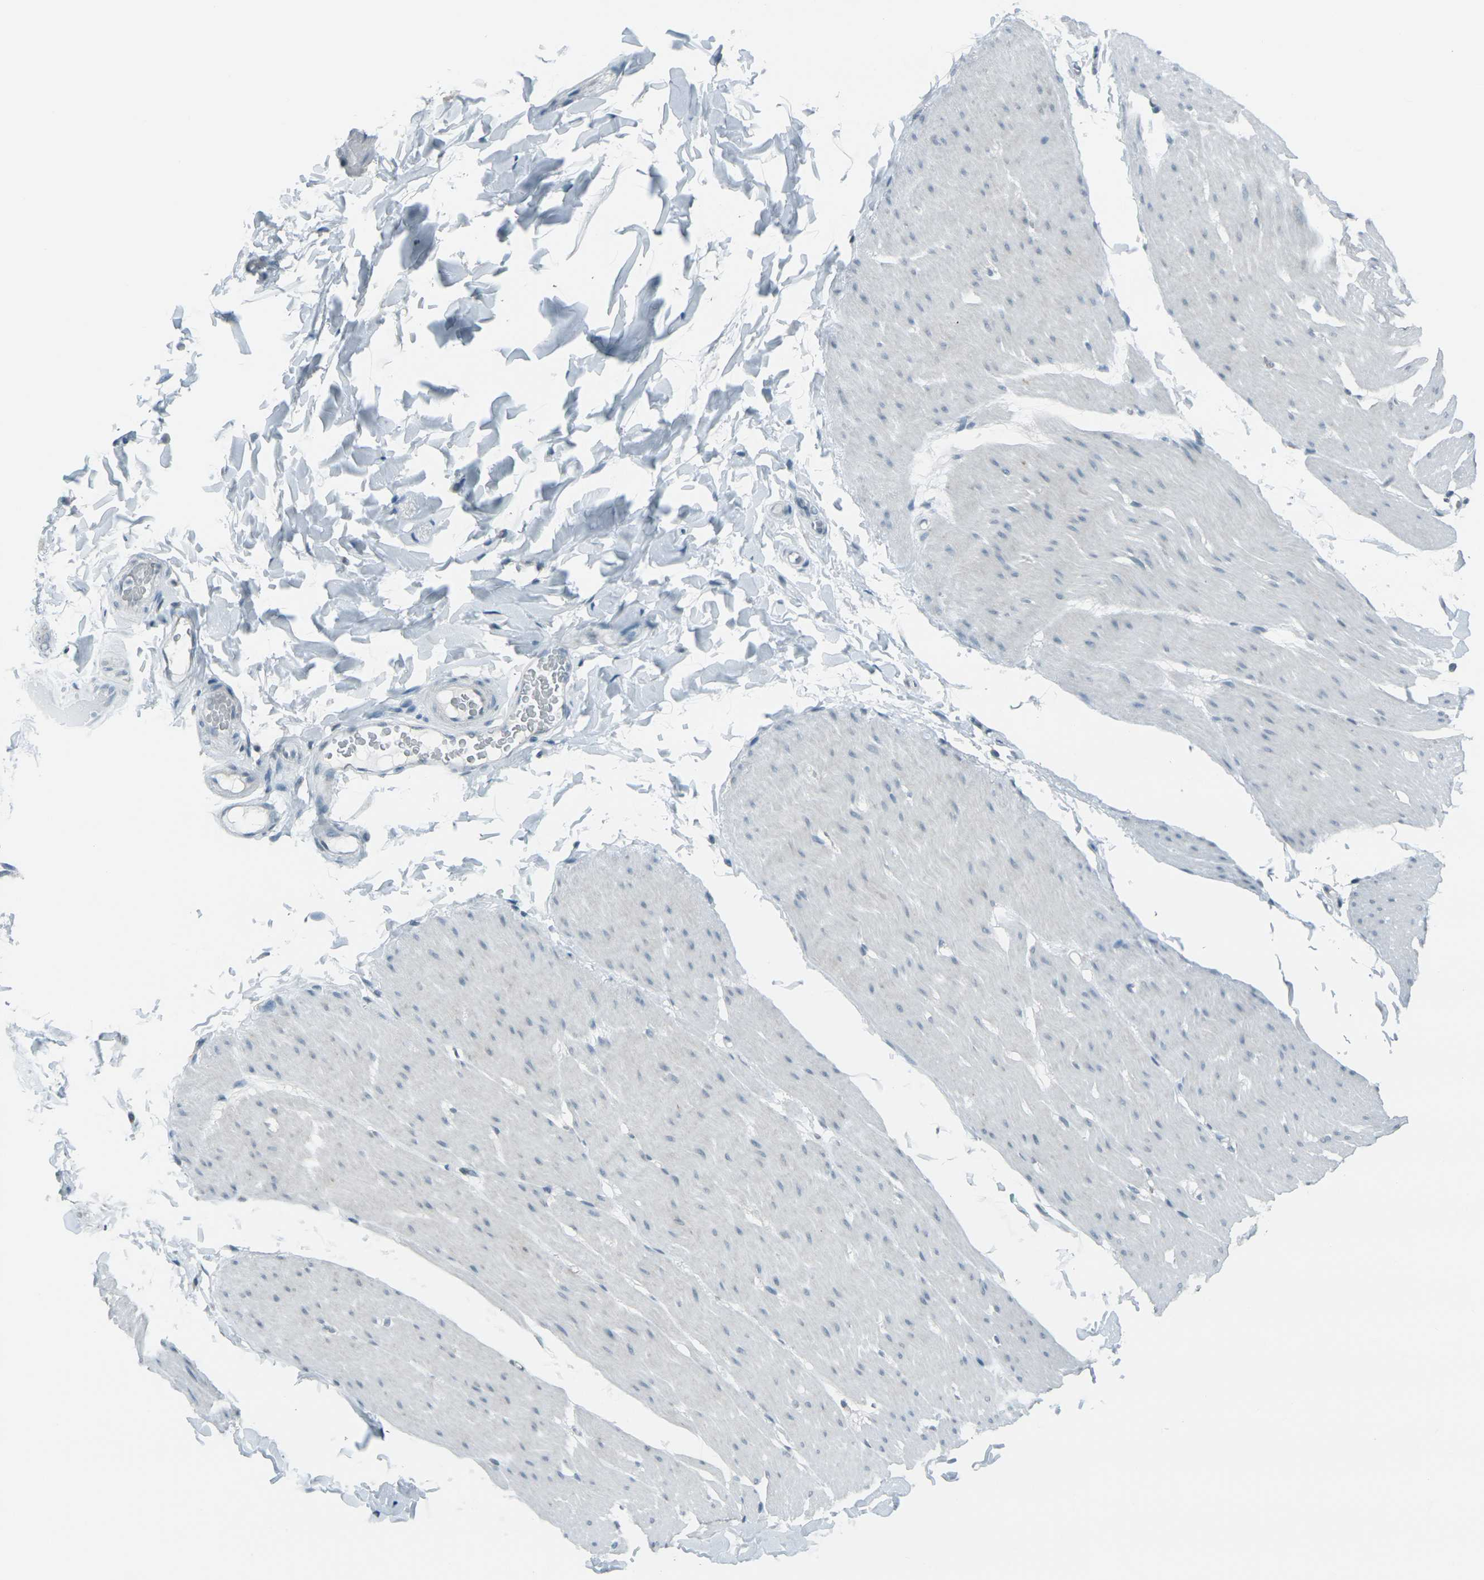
{"staining": {"intensity": "negative", "quantity": "none", "location": "none"}, "tissue": "smooth muscle", "cell_type": "Smooth muscle cells", "image_type": "normal", "snomed": [{"axis": "morphology", "description": "Normal tissue, NOS"}, {"axis": "topography", "description": "Smooth muscle"}, {"axis": "topography", "description": "Colon"}], "caption": "Immunohistochemistry (IHC) micrograph of normal smooth muscle: smooth muscle stained with DAB (3,3'-diaminobenzidine) shows no significant protein positivity in smooth muscle cells. (DAB (3,3'-diaminobenzidine) immunohistochemistry (IHC) with hematoxylin counter stain).", "gene": "H2BC1", "patient": {"sex": "male", "age": 67}}